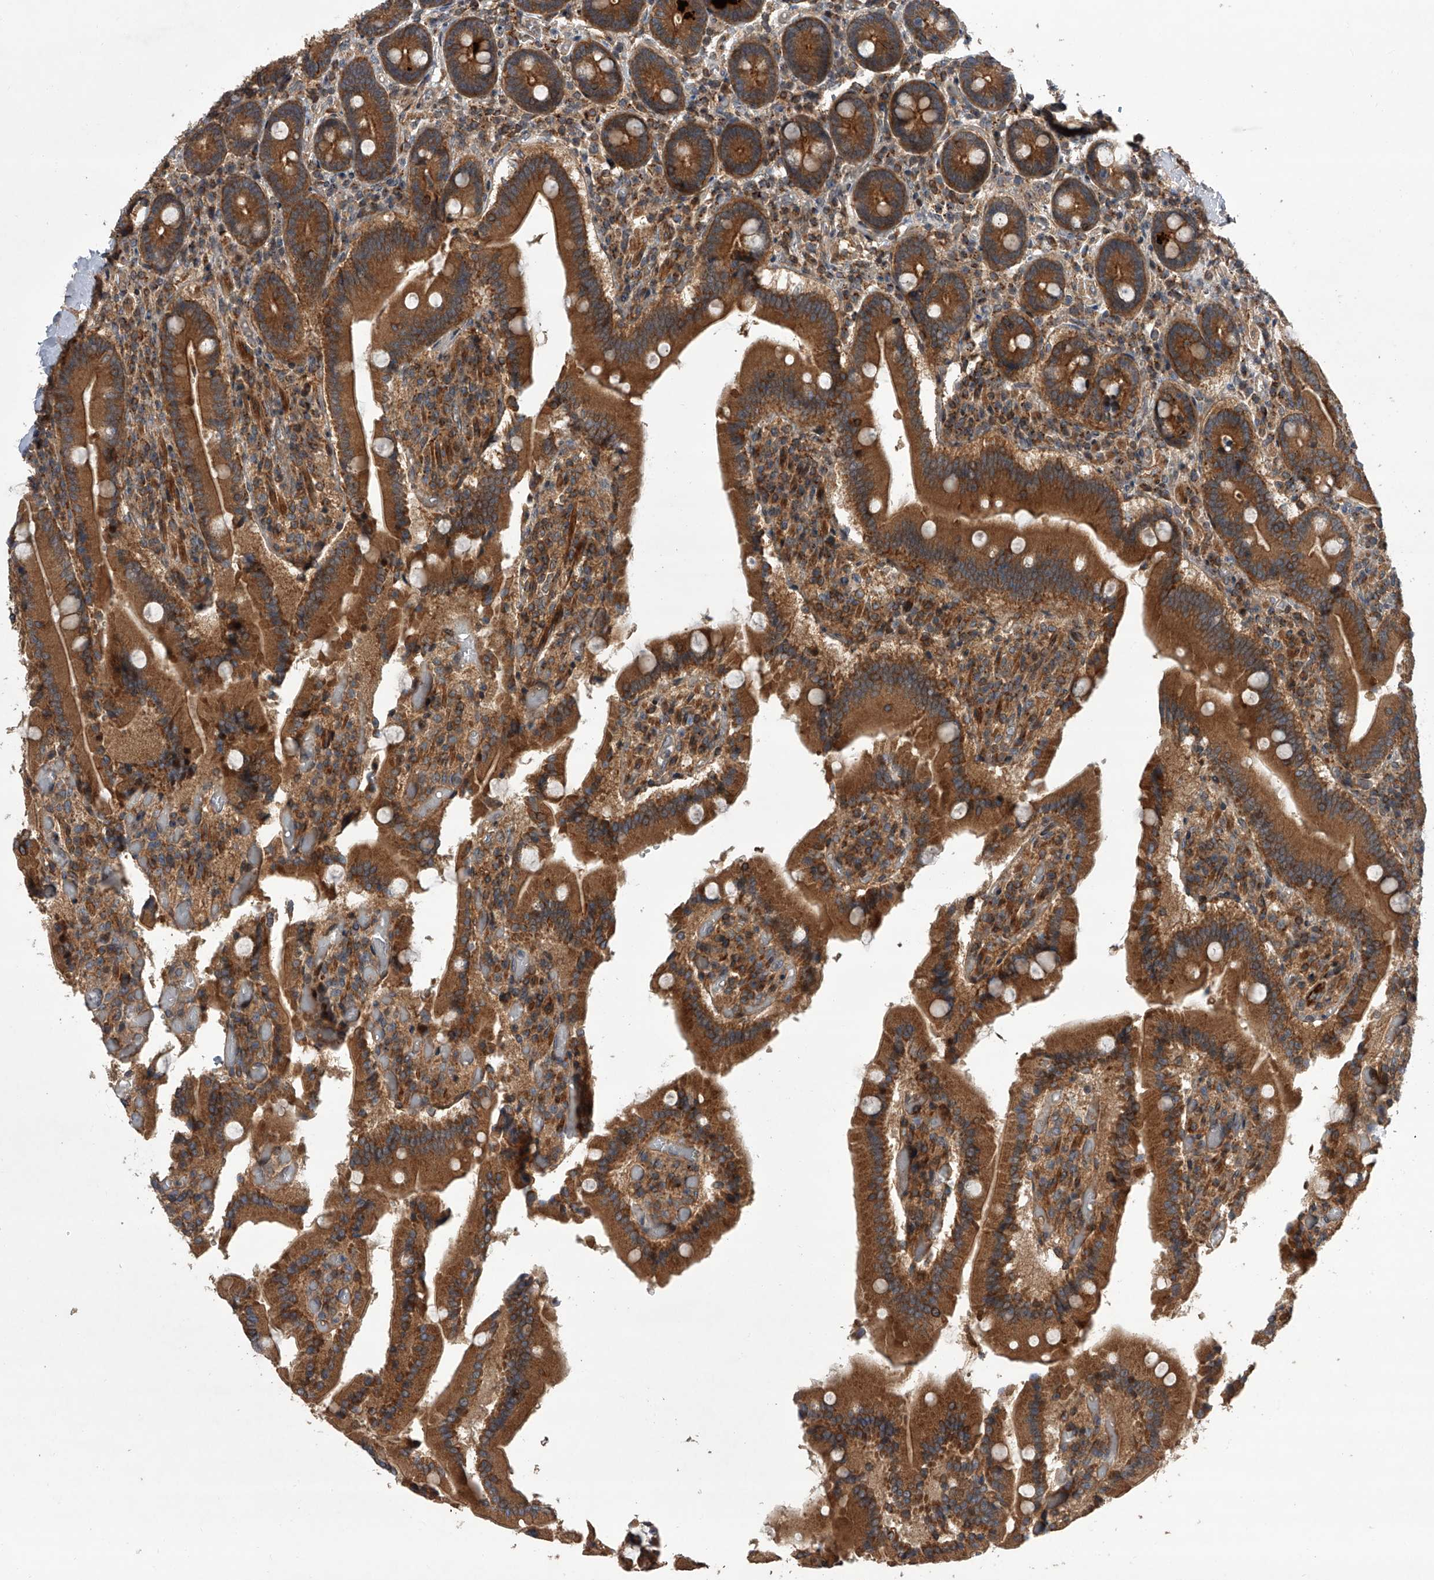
{"staining": {"intensity": "strong", "quantity": ">75%", "location": "cytoplasmic/membranous"}, "tissue": "duodenum", "cell_type": "Glandular cells", "image_type": "normal", "snomed": [{"axis": "morphology", "description": "Normal tissue, NOS"}, {"axis": "topography", "description": "Duodenum"}], "caption": "Duodenum stained with DAB (3,3'-diaminobenzidine) IHC shows high levels of strong cytoplasmic/membranous positivity in about >75% of glandular cells. (brown staining indicates protein expression, while blue staining denotes nuclei).", "gene": "USP47", "patient": {"sex": "female", "age": 62}}